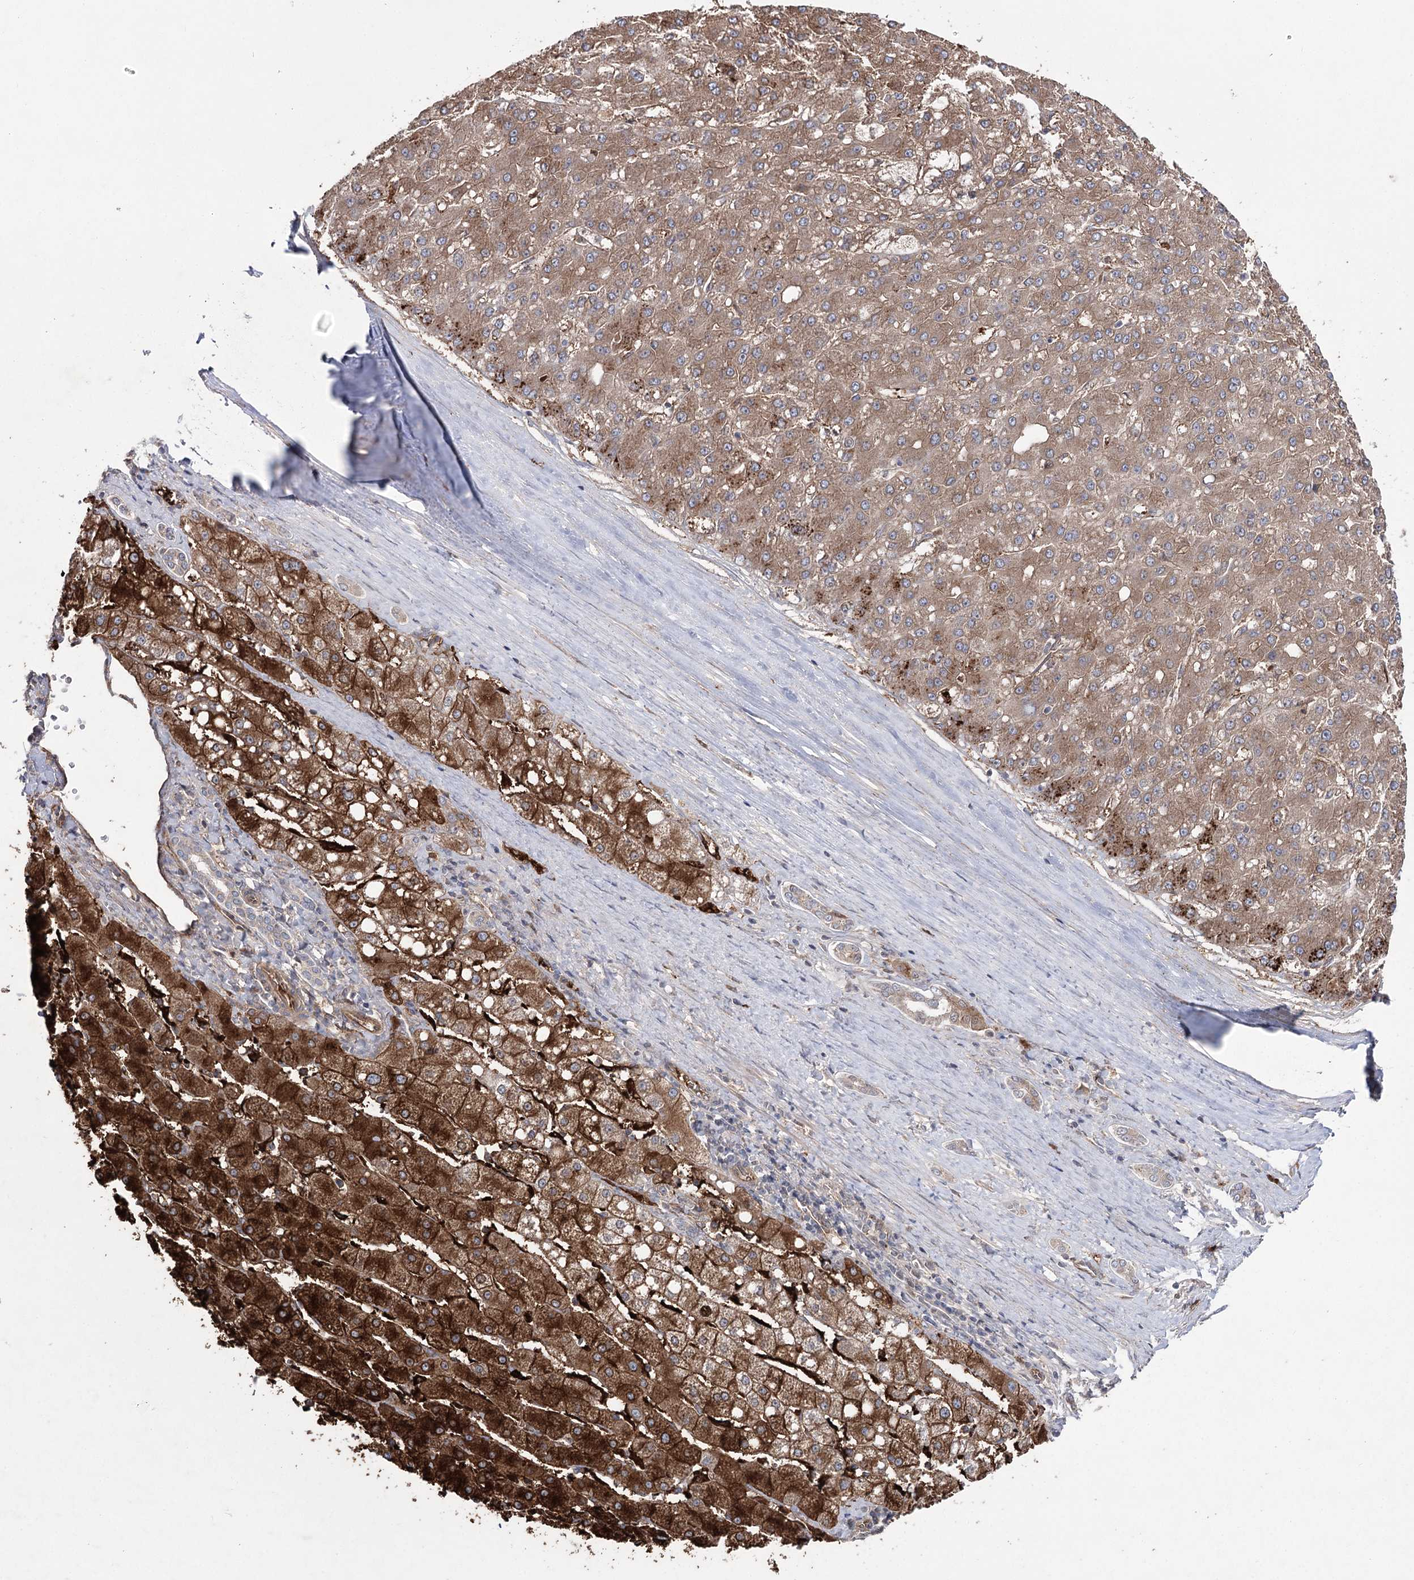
{"staining": {"intensity": "moderate", "quantity": ">75%", "location": "cytoplasmic/membranous"}, "tissue": "liver cancer", "cell_type": "Tumor cells", "image_type": "cancer", "snomed": [{"axis": "morphology", "description": "Carcinoma, Hepatocellular, NOS"}, {"axis": "topography", "description": "Liver"}], "caption": "Hepatocellular carcinoma (liver) stained with immunohistochemistry displays moderate cytoplasmic/membranous staining in about >75% of tumor cells.", "gene": "OTUD1", "patient": {"sex": "male", "age": 67}}